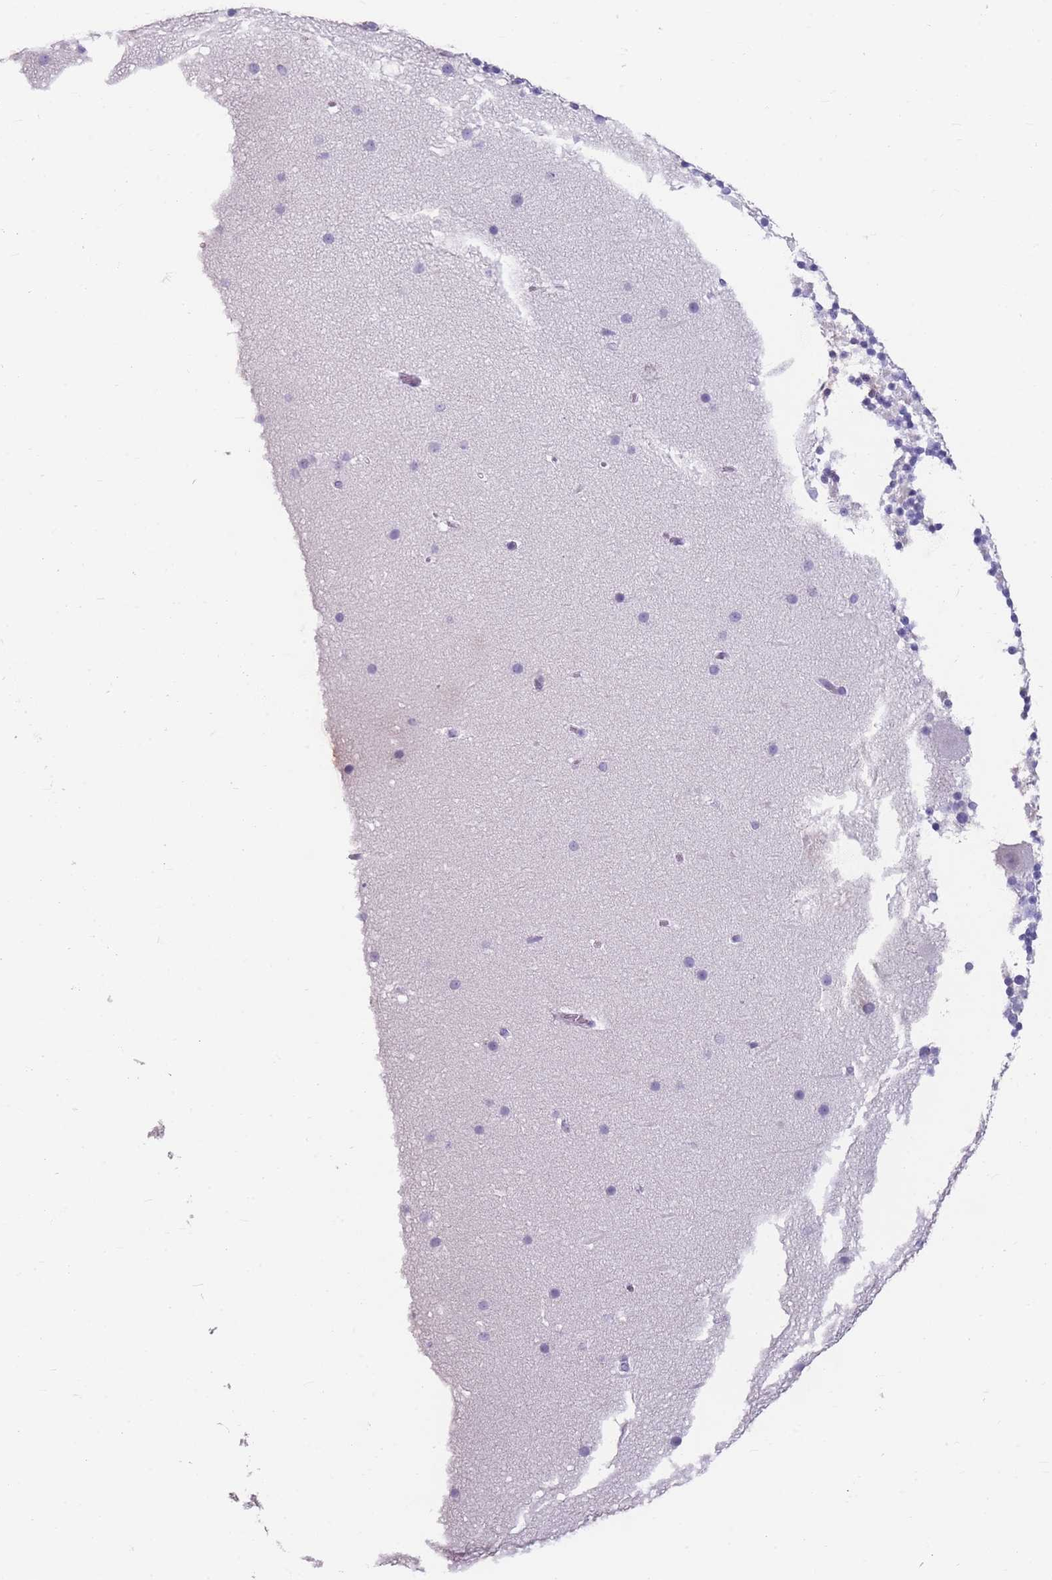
{"staining": {"intensity": "negative", "quantity": "none", "location": "none"}, "tissue": "cerebellum", "cell_type": "Cells in granular layer", "image_type": "normal", "snomed": [{"axis": "morphology", "description": "Normal tissue, NOS"}, {"axis": "topography", "description": "Cerebellum"}], "caption": "This is an immunohistochemistry image of unremarkable cerebellum. There is no staining in cells in granular layer.", "gene": "CCNO", "patient": {"sex": "male", "age": 57}}